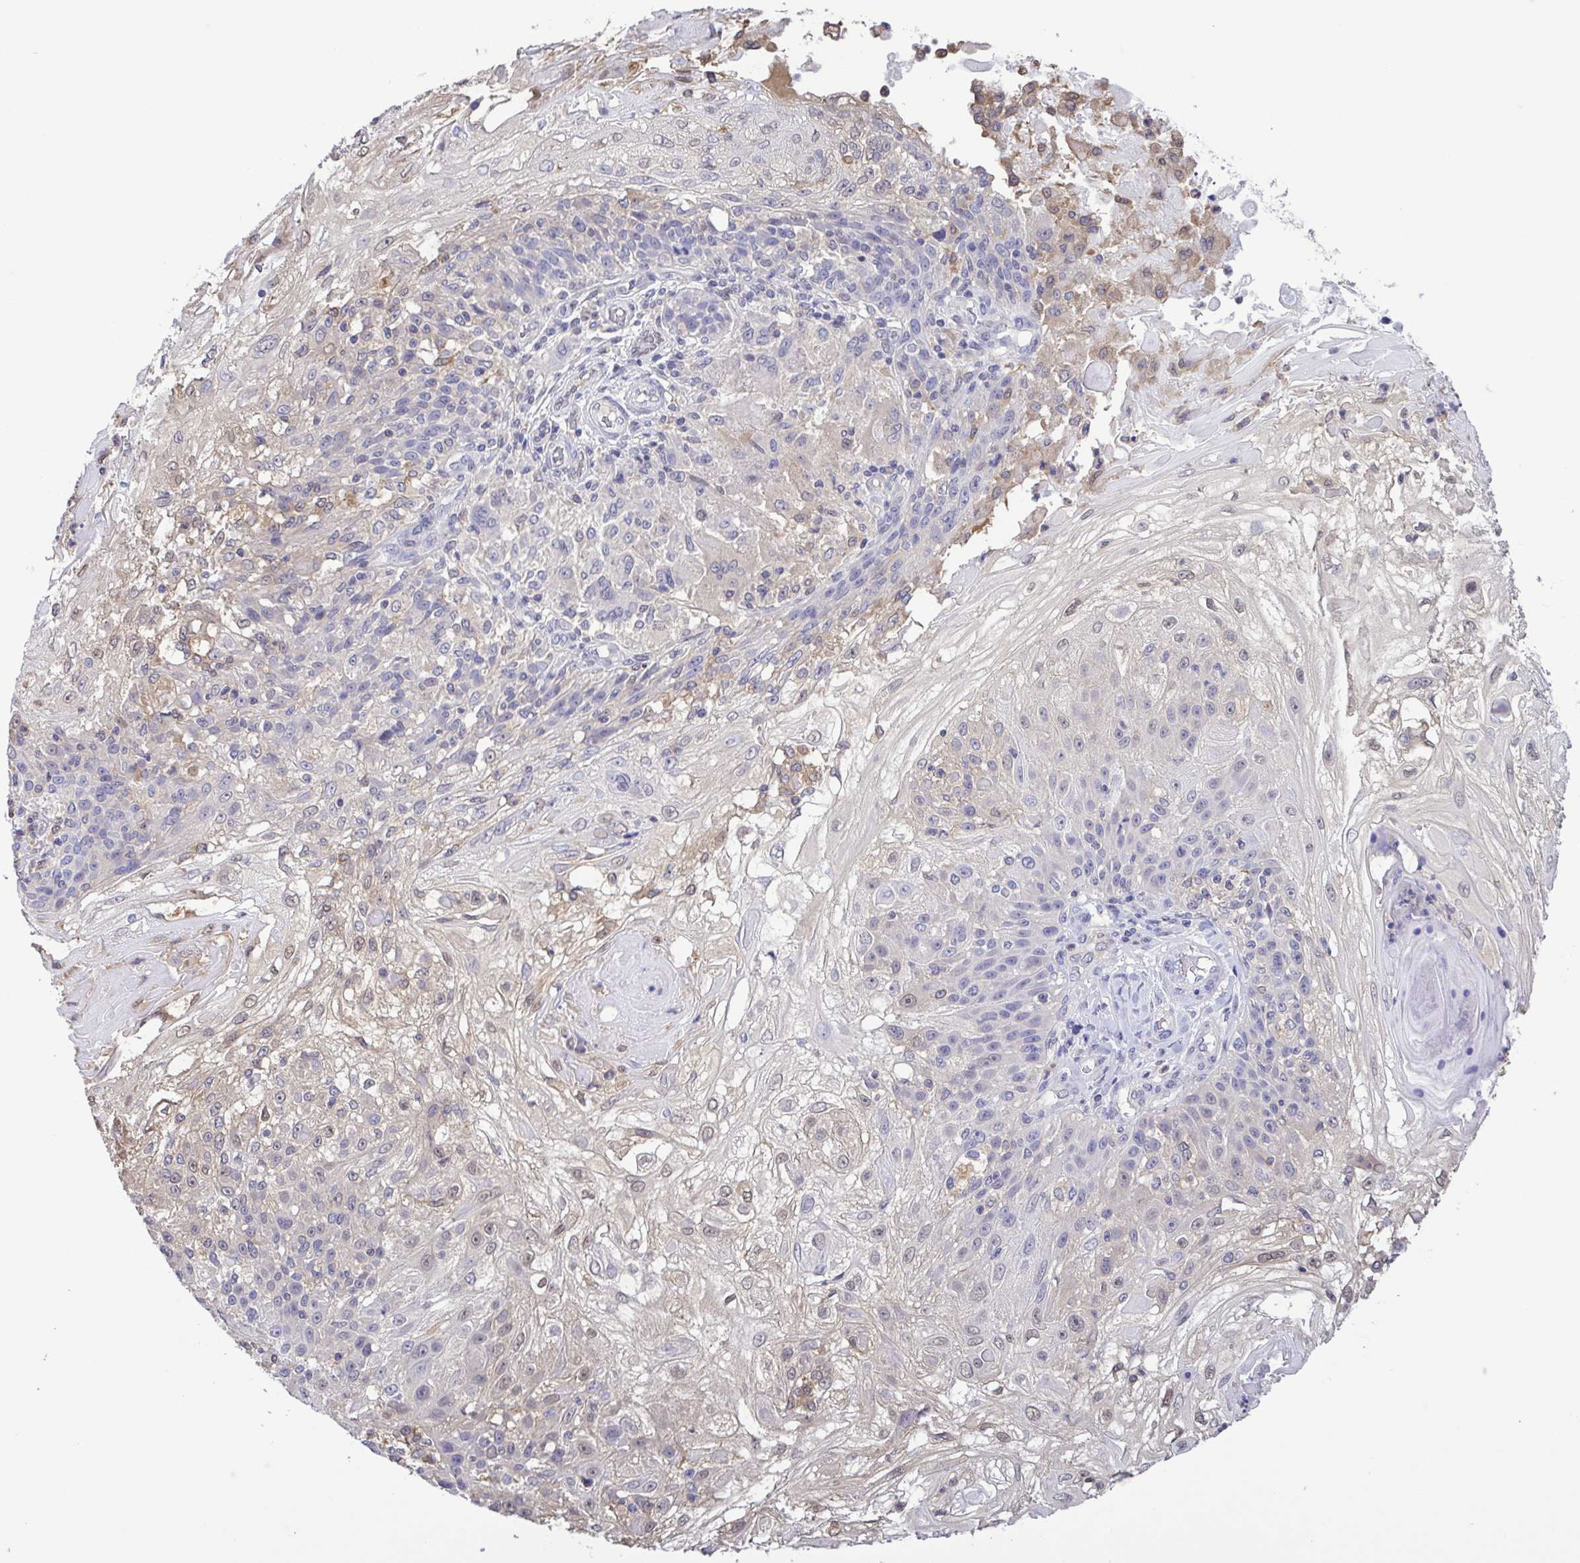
{"staining": {"intensity": "negative", "quantity": "none", "location": "none"}, "tissue": "skin cancer", "cell_type": "Tumor cells", "image_type": "cancer", "snomed": [{"axis": "morphology", "description": "Normal tissue, NOS"}, {"axis": "morphology", "description": "Squamous cell carcinoma, NOS"}, {"axis": "topography", "description": "Skin"}], "caption": "Immunohistochemistry (IHC) image of neoplastic tissue: skin cancer stained with DAB (3,3'-diaminobenzidine) exhibits no significant protein expression in tumor cells.", "gene": "LDHC", "patient": {"sex": "female", "age": 83}}